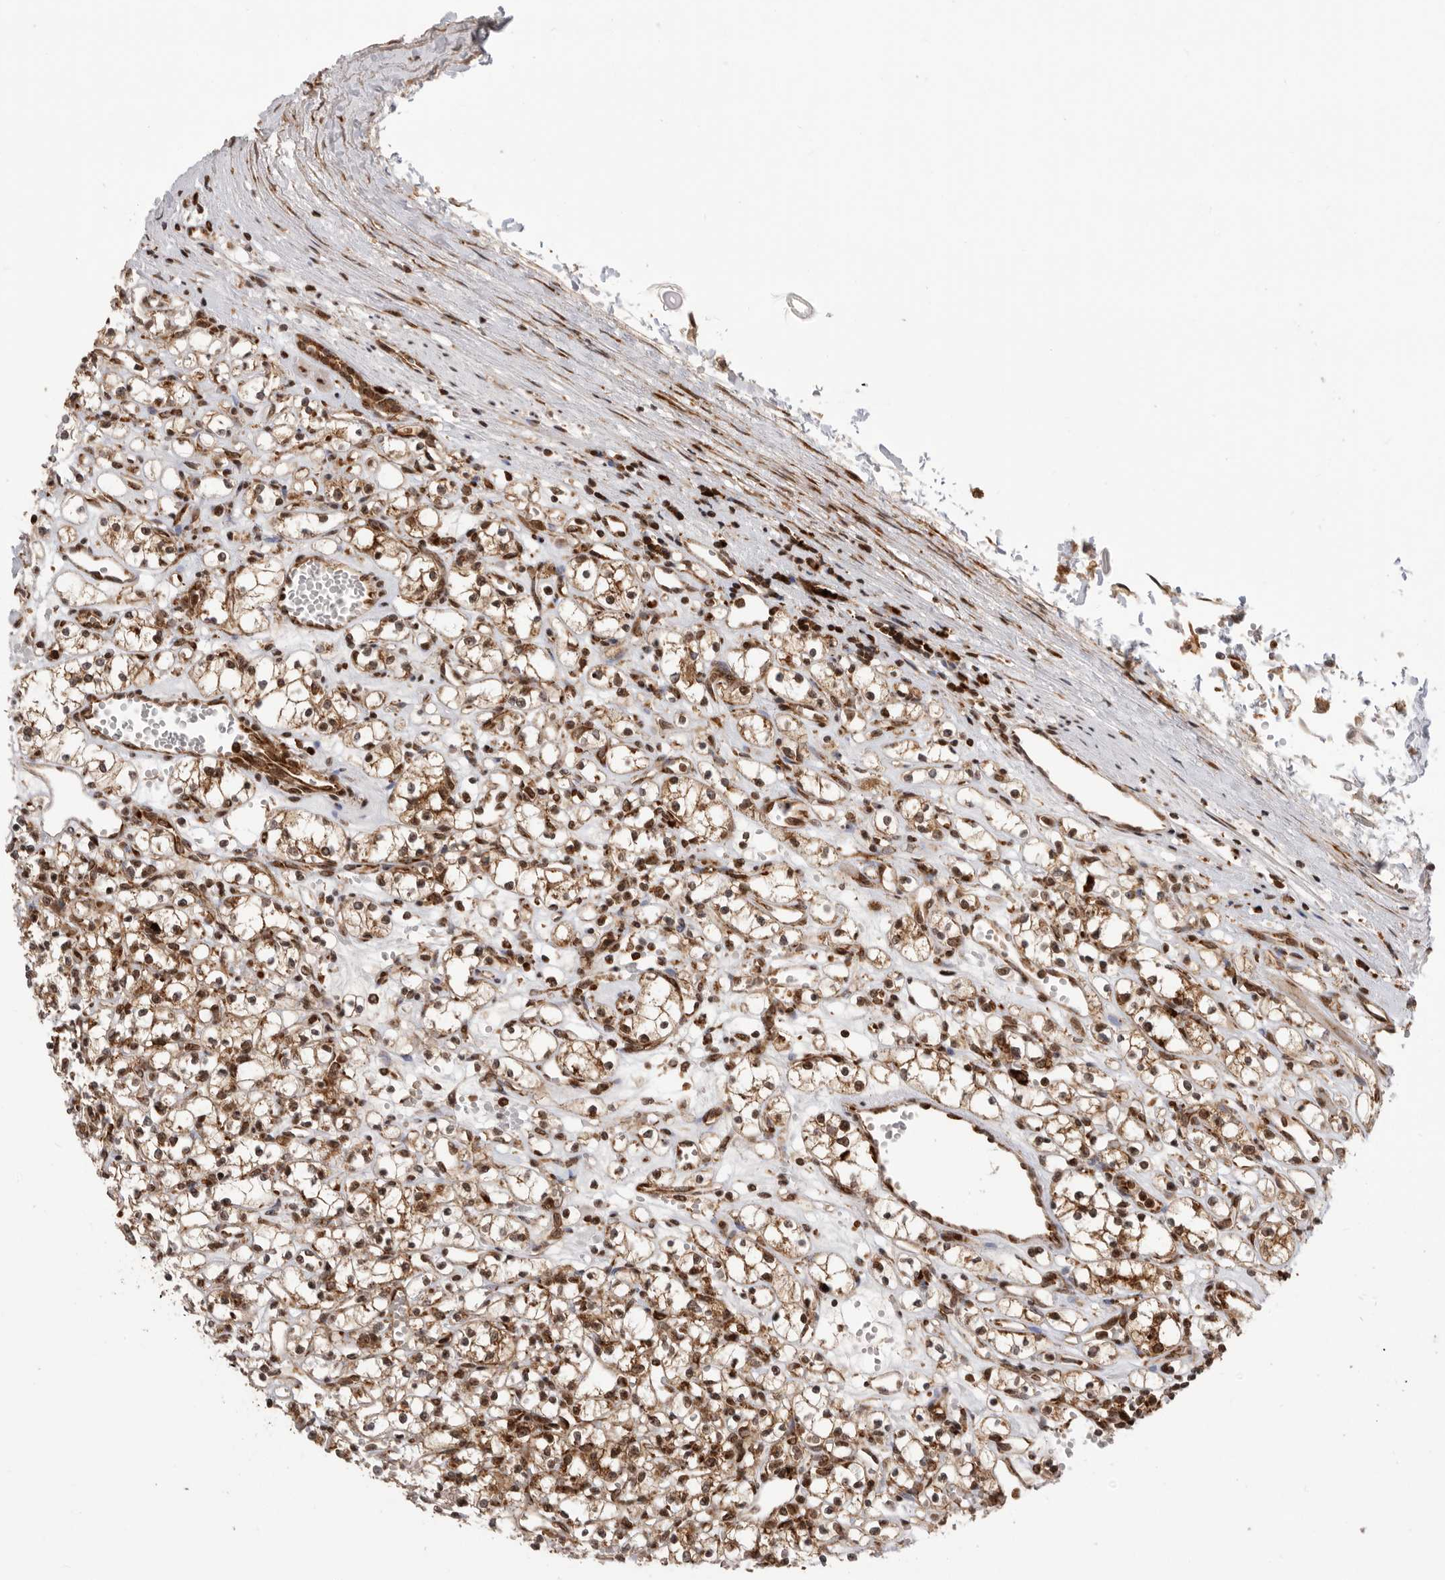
{"staining": {"intensity": "moderate", "quantity": ">75%", "location": "cytoplasmic/membranous,nuclear"}, "tissue": "renal cancer", "cell_type": "Tumor cells", "image_type": "cancer", "snomed": [{"axis": "morphology", "description": "Adenocarcinoma, NOS"}, {"axis": "topography", "description": "Kidney"}], "caption": "The photomicrograph displays a brown stain indicating the presence of a protein in the cytoplasmic/membranous and nuclear of tumor cells in adenocarcinoma (renal).", "gene": "FZD3", "patient": {"sex": "female", "age": 59}}